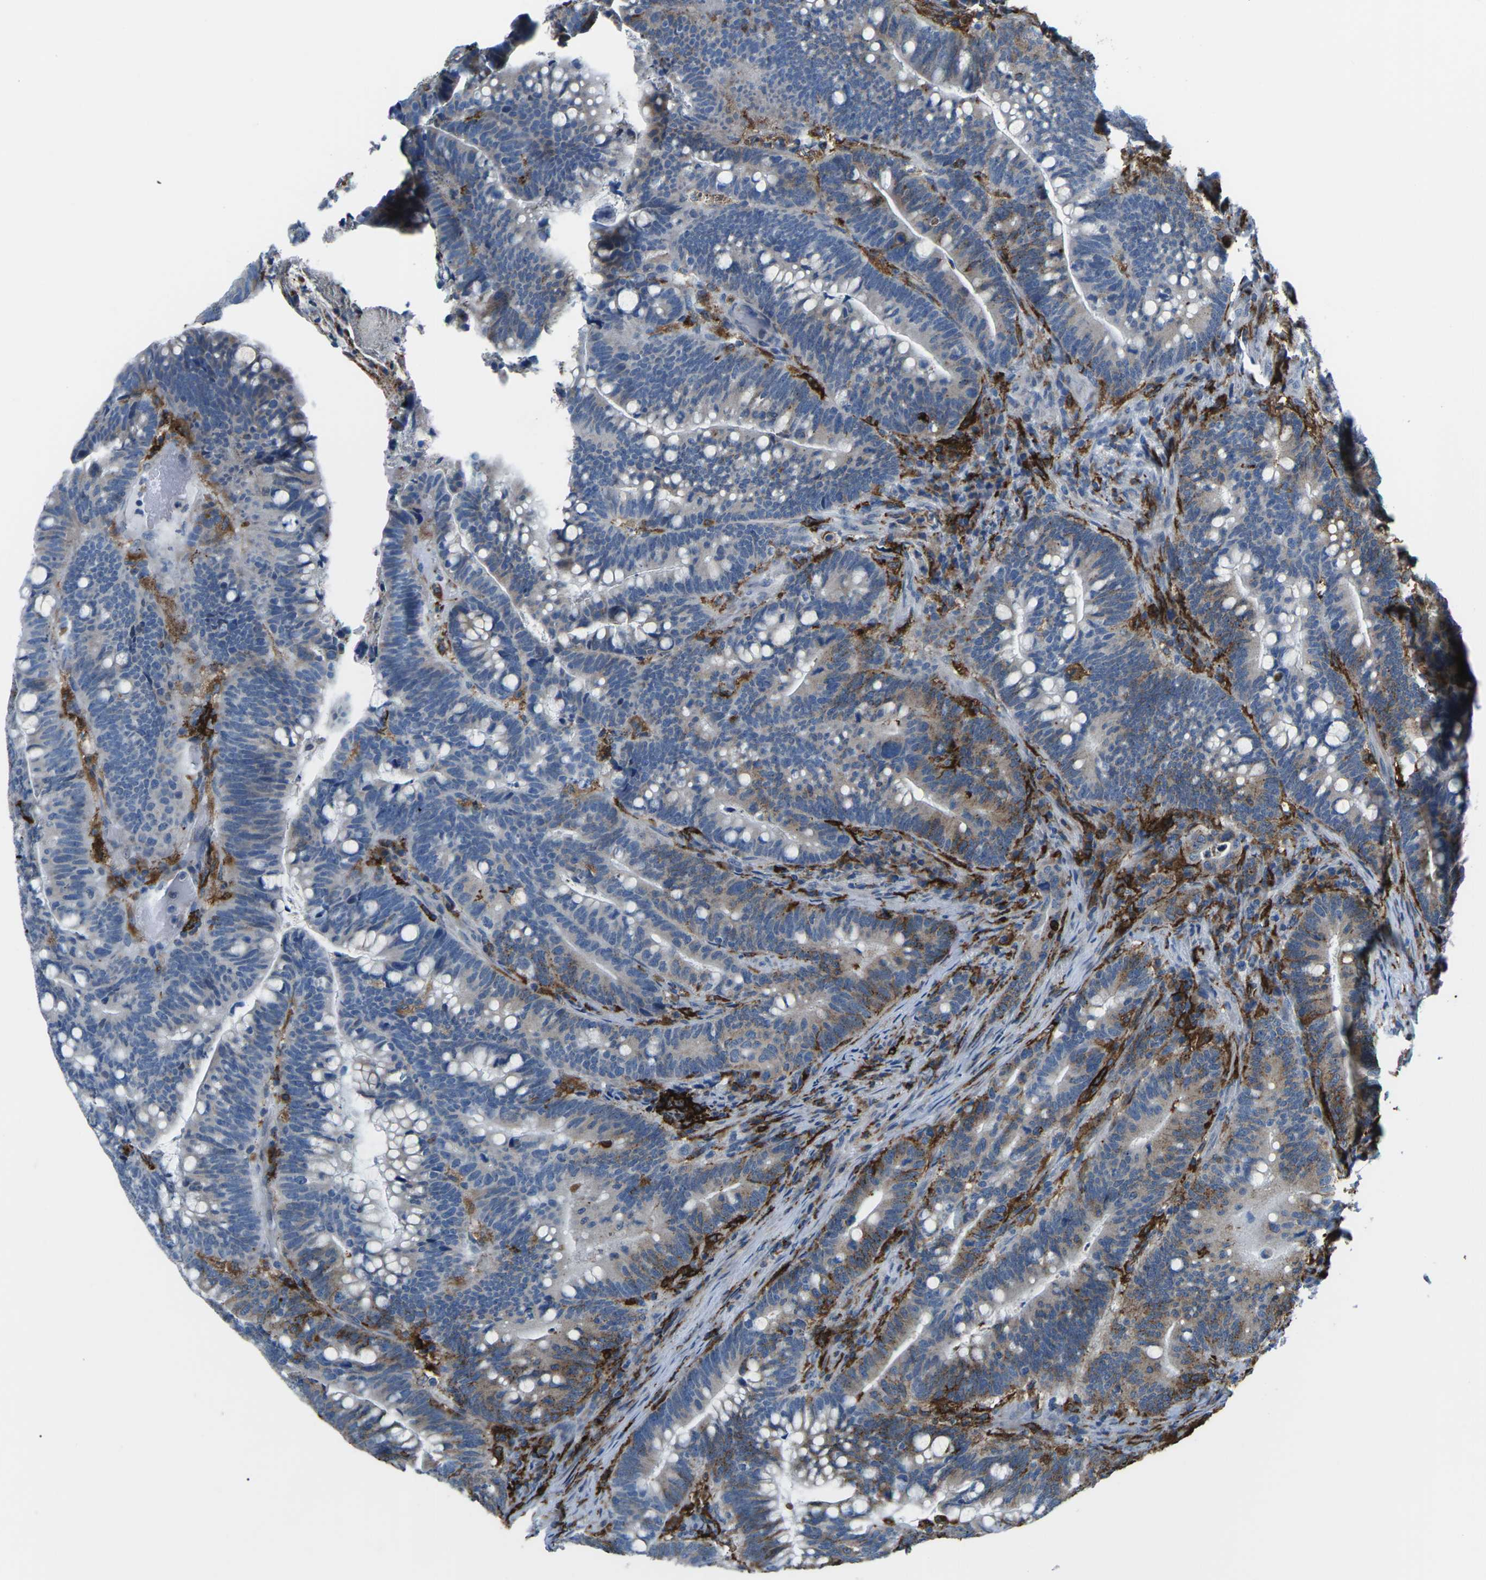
{"staining": {"intensity": "moderate", "quantity": "25%-75%", "location": "cytoplasmic/membranous"}, "tissue": "colorectal cancer", "cell_type": "Tumor cells", "image_type": "cancer", "snomed": [{"axis": "morphology", "description": "Normal tissue, NOS"}, {"axis": "morphology", "description": "Adenocarcinoma, NOS"}, {"axis": "topography", "description": "Colon"}], "caption": "Immunohistochemical staining of adenocarcinoma (colorectal) reveals medium levels of moderate cytoplasmic/membranous positivity in about 25%-75% of tumor cells.", "gene": "PTPN1", "patient": {"sex": "female", "age": 66}}